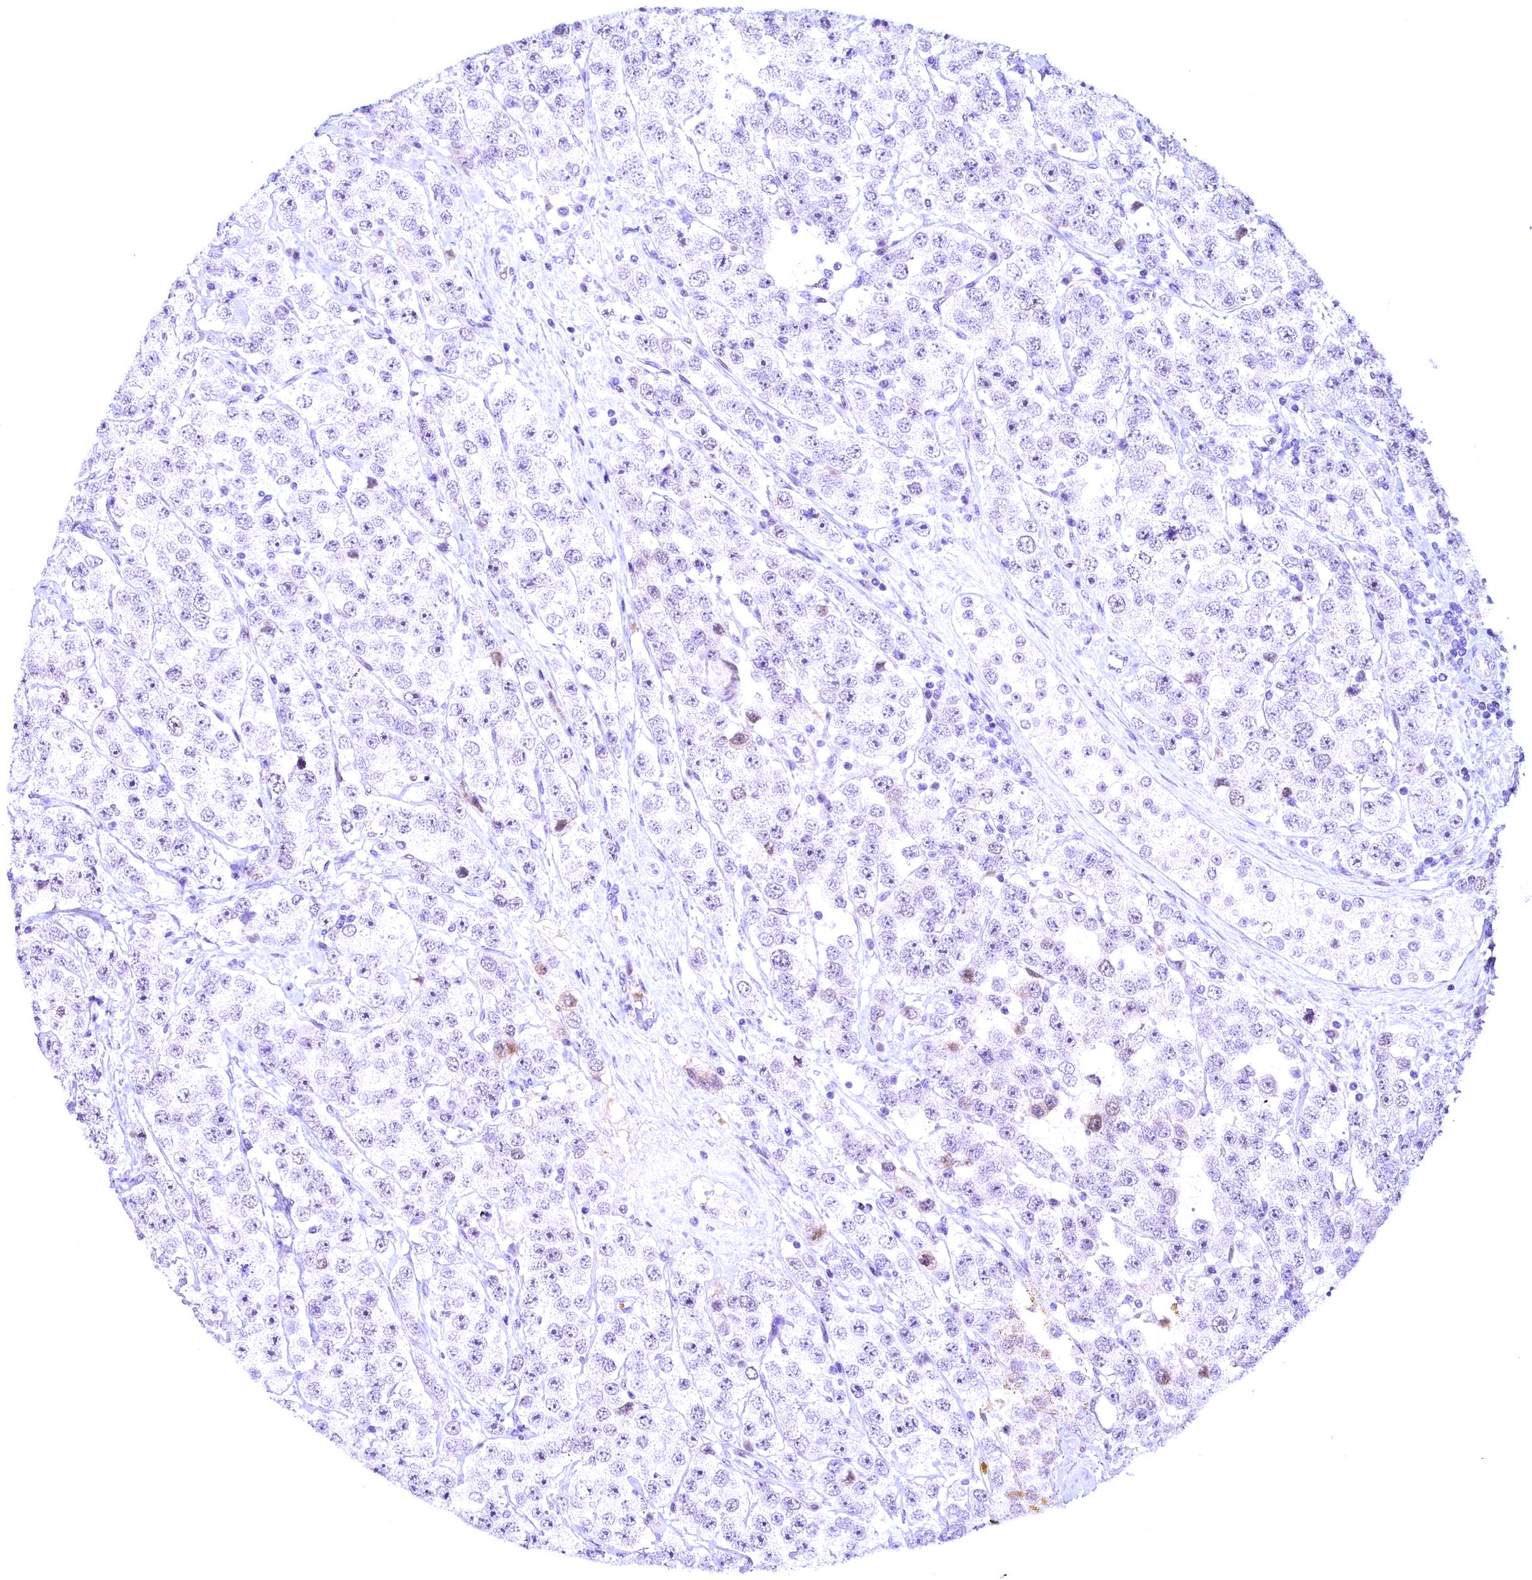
{"staining": {"intensity": "negative", "quantity": "none", "location": "none"}, "tissue": "testis cancer", "cell_type": "Tumor cells", "image_type": "cancer", "snomed": [{"axis": "morphology", "description": "Seminoma, NOS"}, {"axis": "topography", "description": "Testis"}], "caption": "Immunohistochemistry (IHC) of human testis cancer (seminoma) shows no expression in tumor cells.", "gene": "CCDC106", "patient": {"sex": "male", "age": 28}}